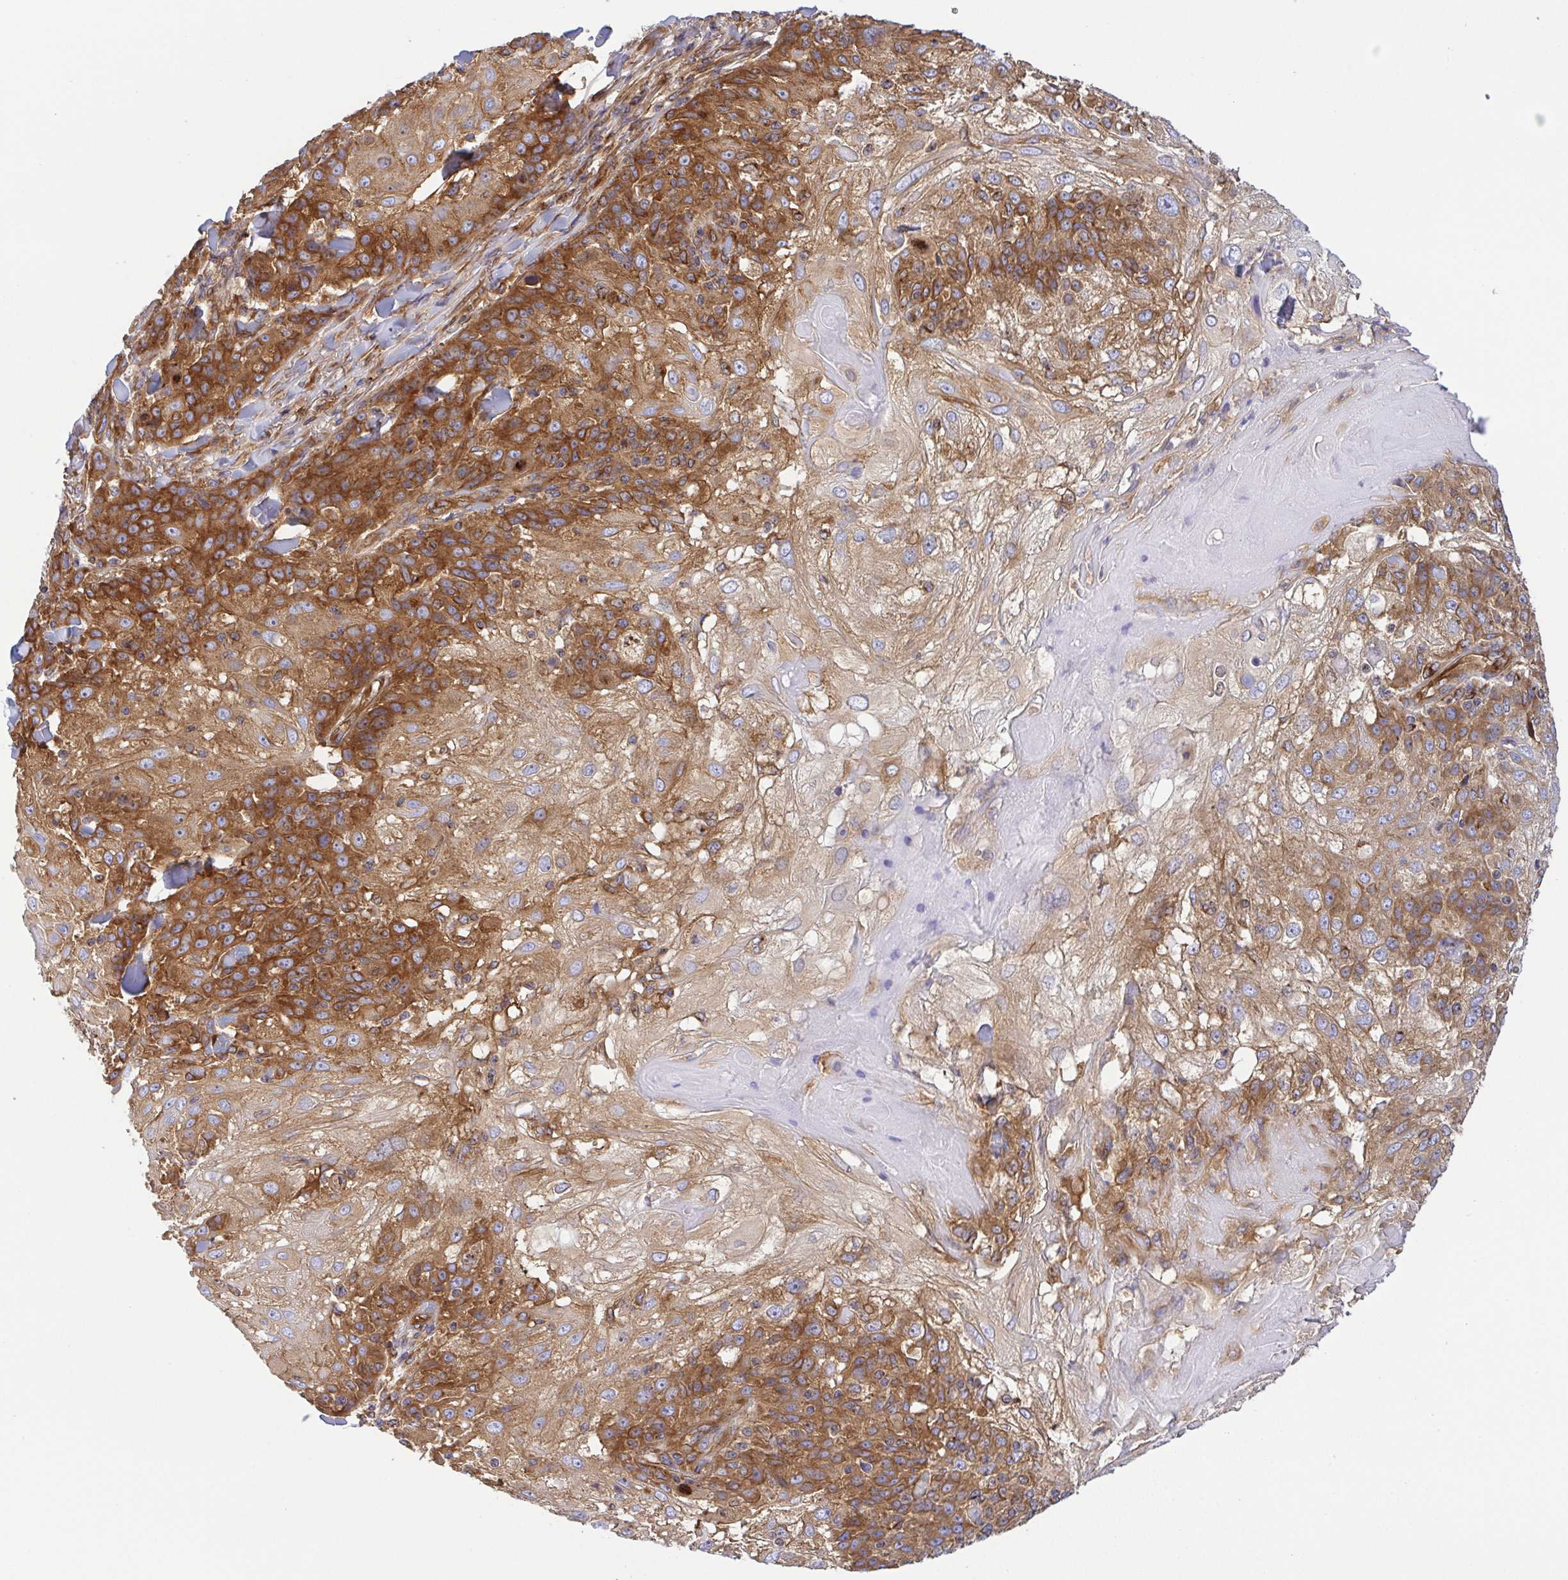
{"staining": {"intensity": "moderate", "quantity": ">75%", "location": "cytoplasmic/membranous"}, "tissue": "skin cancer", "cell_type": "Tumor cells", "image_type": "cancer", "snomed": [{"axis": "morphology", "description": "Normal tissue, NOS"}, {"axis": "morphology", "description": "Squamous cell carcinoma, NOS"}, {"axis": "topography", "description": "Skin"}], "caption": "IHC of squamous cell carcinoma (skin) reveals medium levels of moderate cytoplasmic/membranous positivity in about >75% of tumor cells. (IHC, brightfield microscopy, high magnification).", "gene": "KIF5B", "patient": {"sex": "female", "age": 83}}